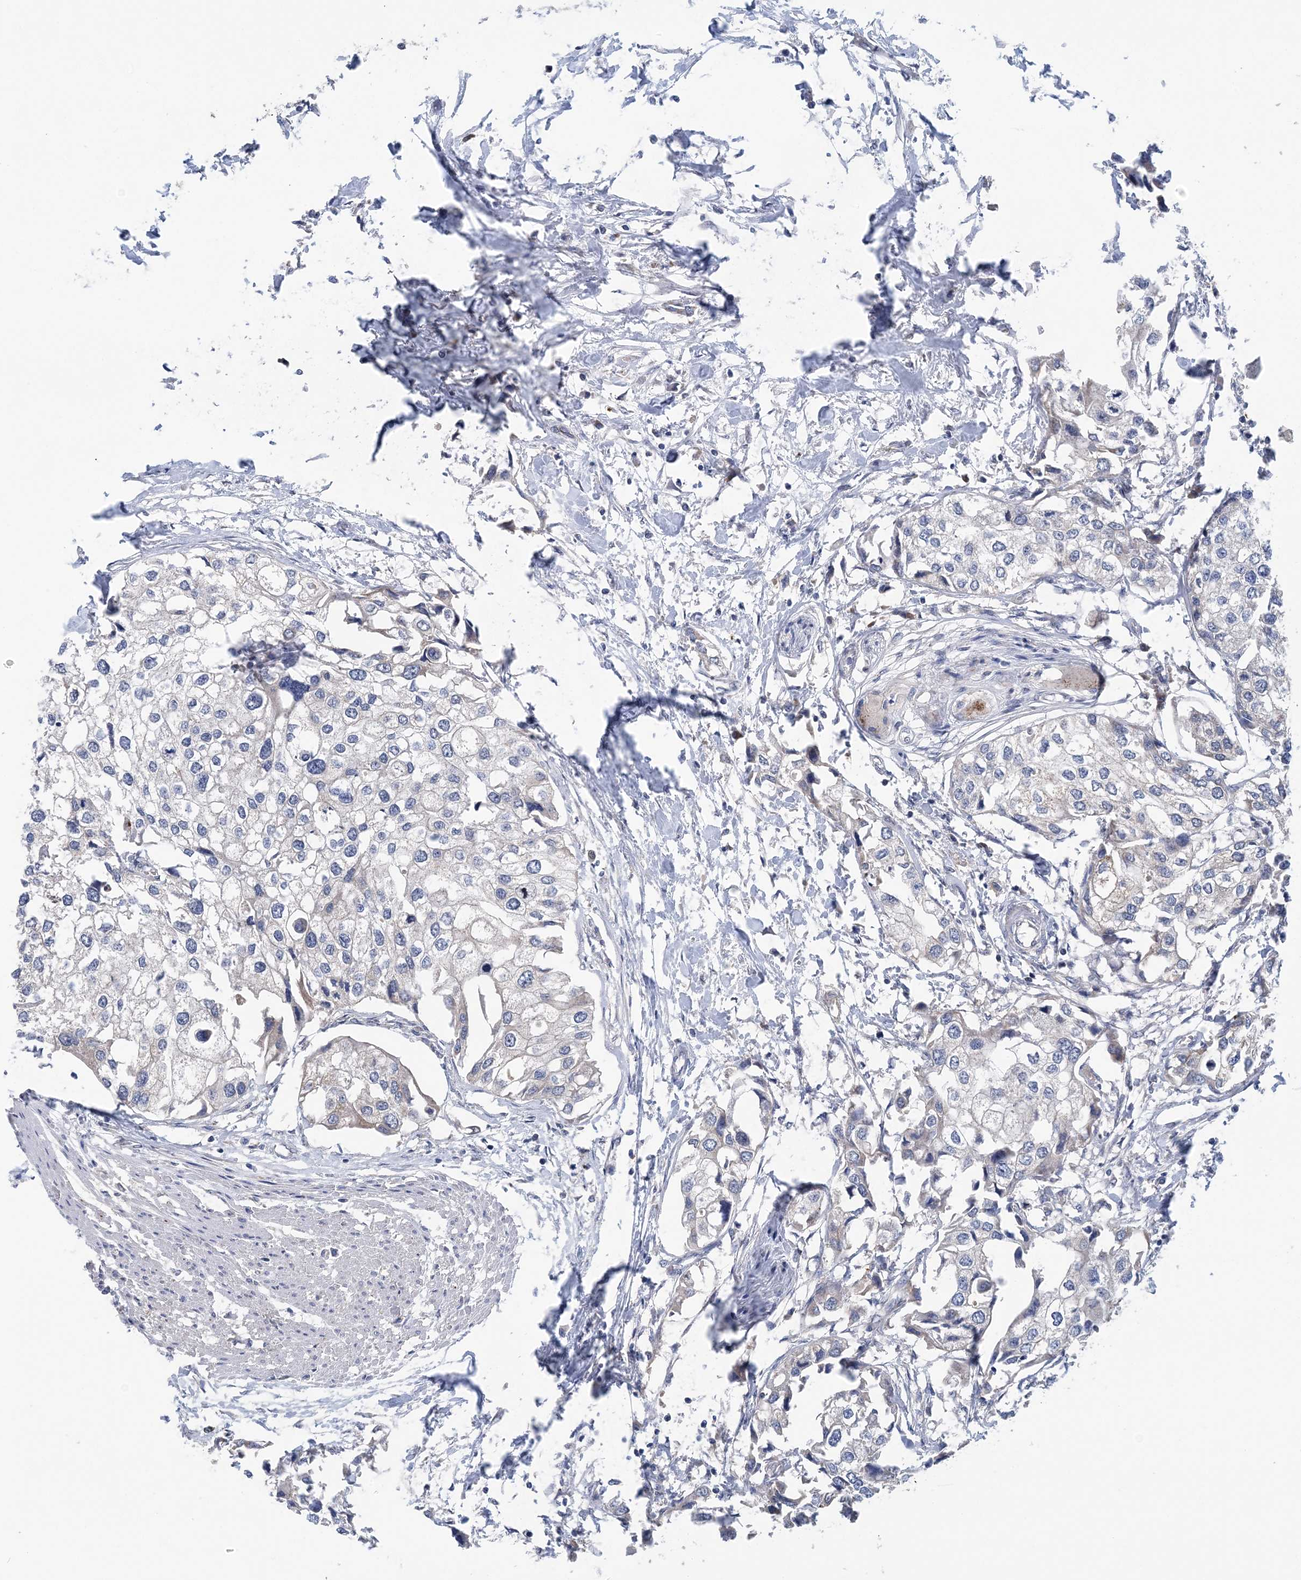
{"staining": {"intensity": "negative", "quantity": "none", "location": "none"}, "tissue": "urothelial cancer", "cell_type": "Tumor cells", "image_type": "cancer", "snomed": [{"axis": "morphology", "description": "Urothelial carcinoma, High grade"}, {"axis": "topography", "description": "Urinary bladder"}], "caption": "The photomicrograph shows no staining of tumor cells in urothelial carcinoma (high-grade). (DAB immunohistochemistry (IHC) with hematoxylin counter stain).", "gene": "COPE", "patient": {"sex": "male", "age": 64}}